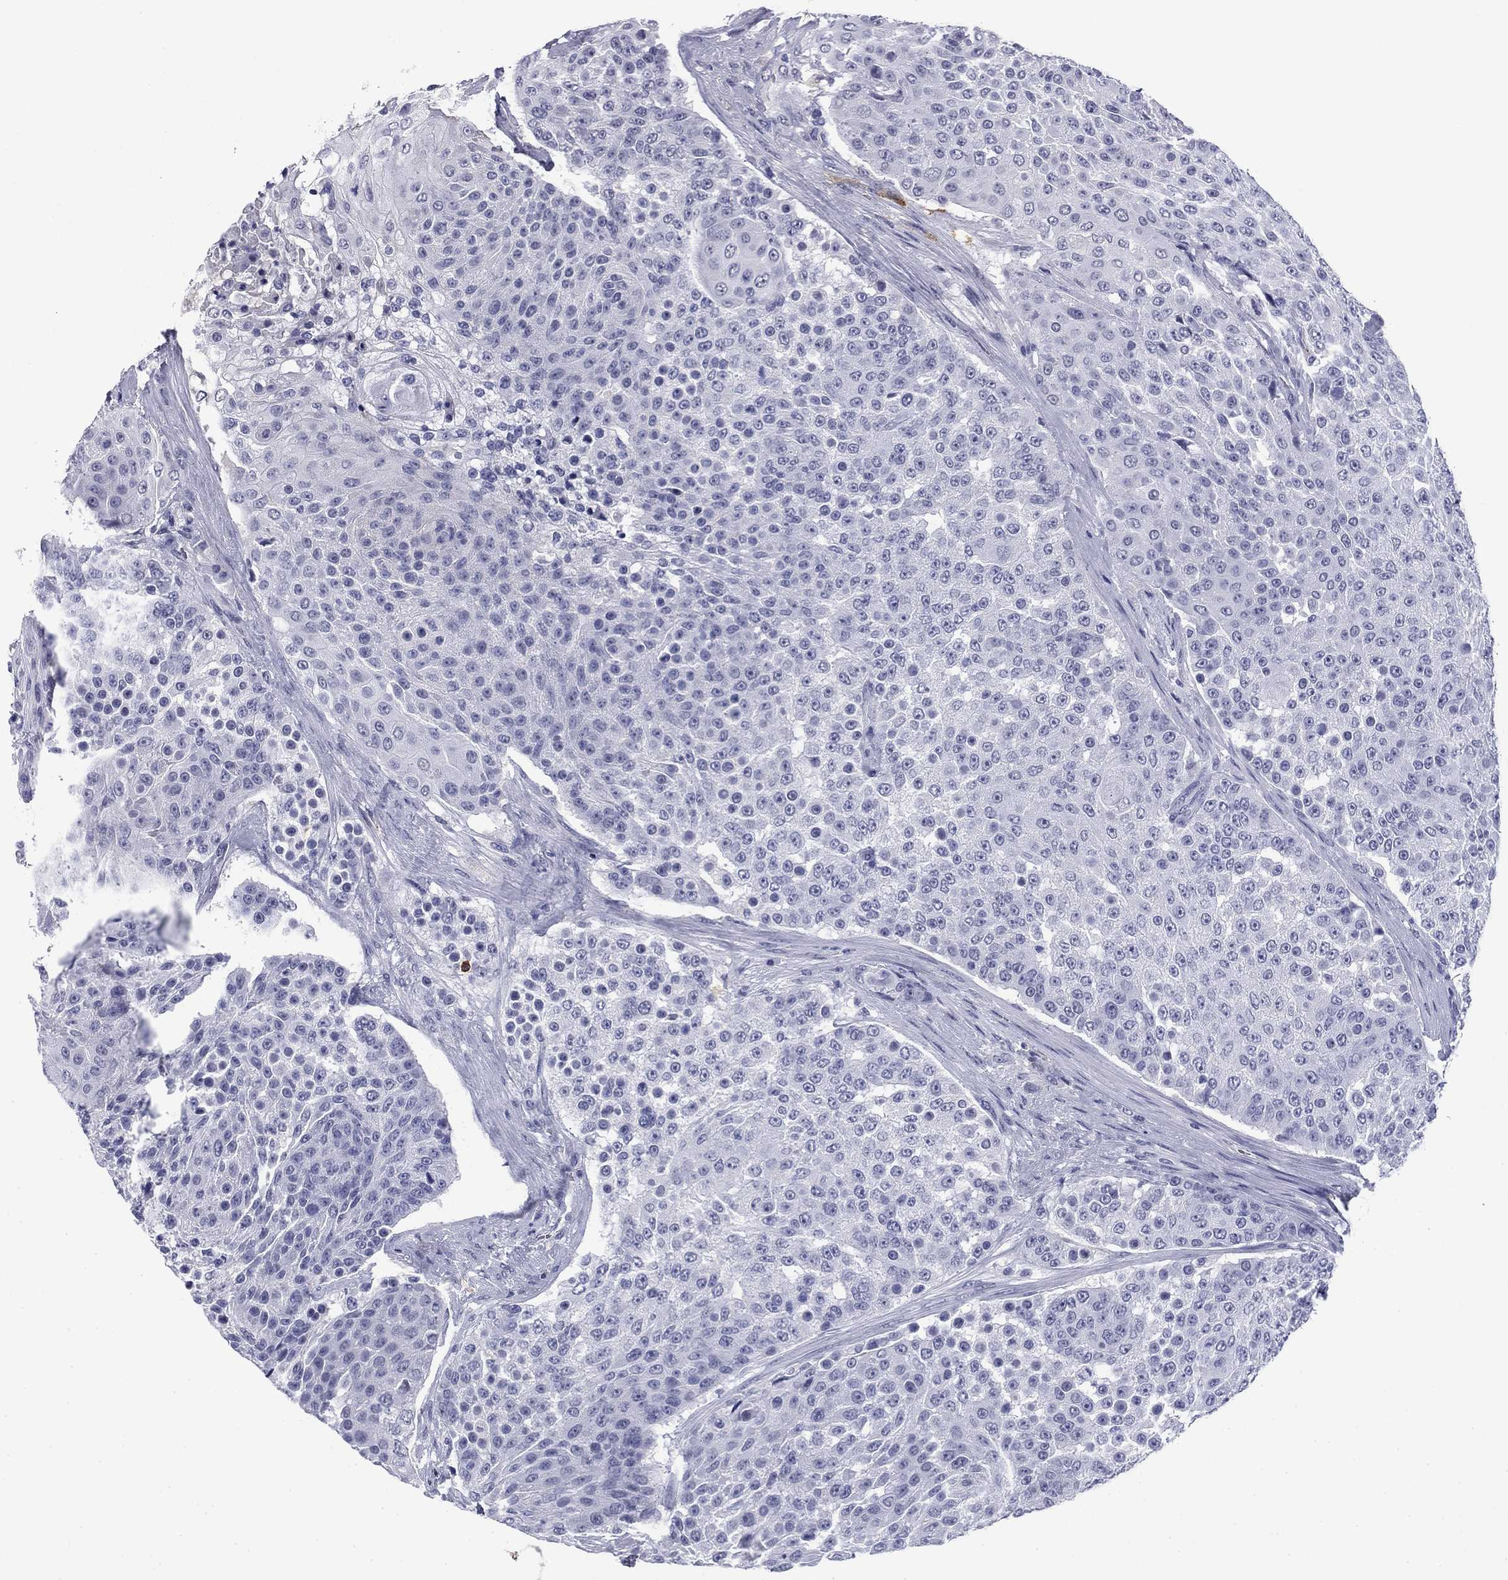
{"staining": {"intensity": "negative", "quantity": "none", "location": "none"}, "tissue": "urothelial cancer", "cell_type": "Tumor cells", "image_type": "cancer", "snomed": [{"axis": "morphology", "description": "Urothelial carcinoma, High grade"}, {"axis": "topography", "description": "Urinary bladder"}], "caption": "Image shows no protein expression in tumor cells of urothelial cancer tissue.", "gene": "BCL2L14", "patient": {"sex": "female", "age": 63}}